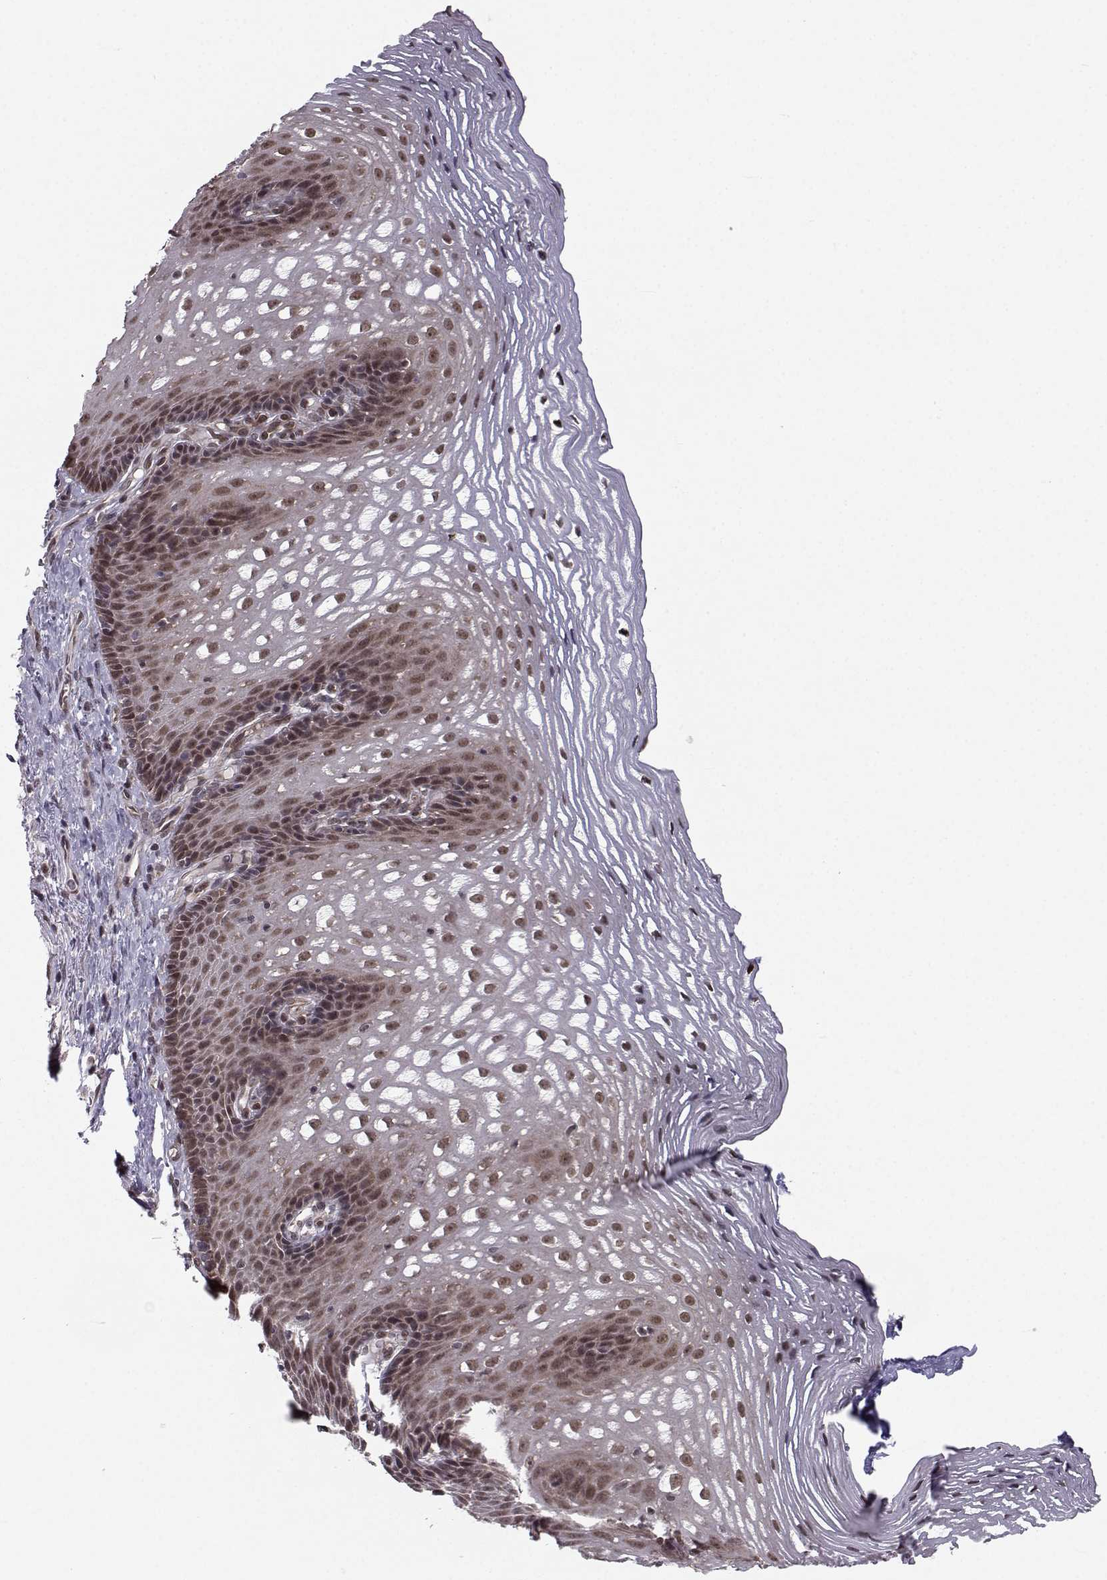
{"staining": {"intensity": "strong", "quantity": ">75%", "location": "nuclear"}, "tissue": "esophagus", "cell_type": "Squamous epithelial cells", "image_type": "normal", "snomed": [{"axis": "morphology", "description": "Normal tissue, NOS"}, {"axis": "topography", "description": "Esophagus"}], "caption": "Human esophagus stained with a brown dye displays strong nuclear positive positivity in approximately >75% of squamous epithelial cells.", "gene": "PKN2", "patient": {"sex": "male", "age": 76}}